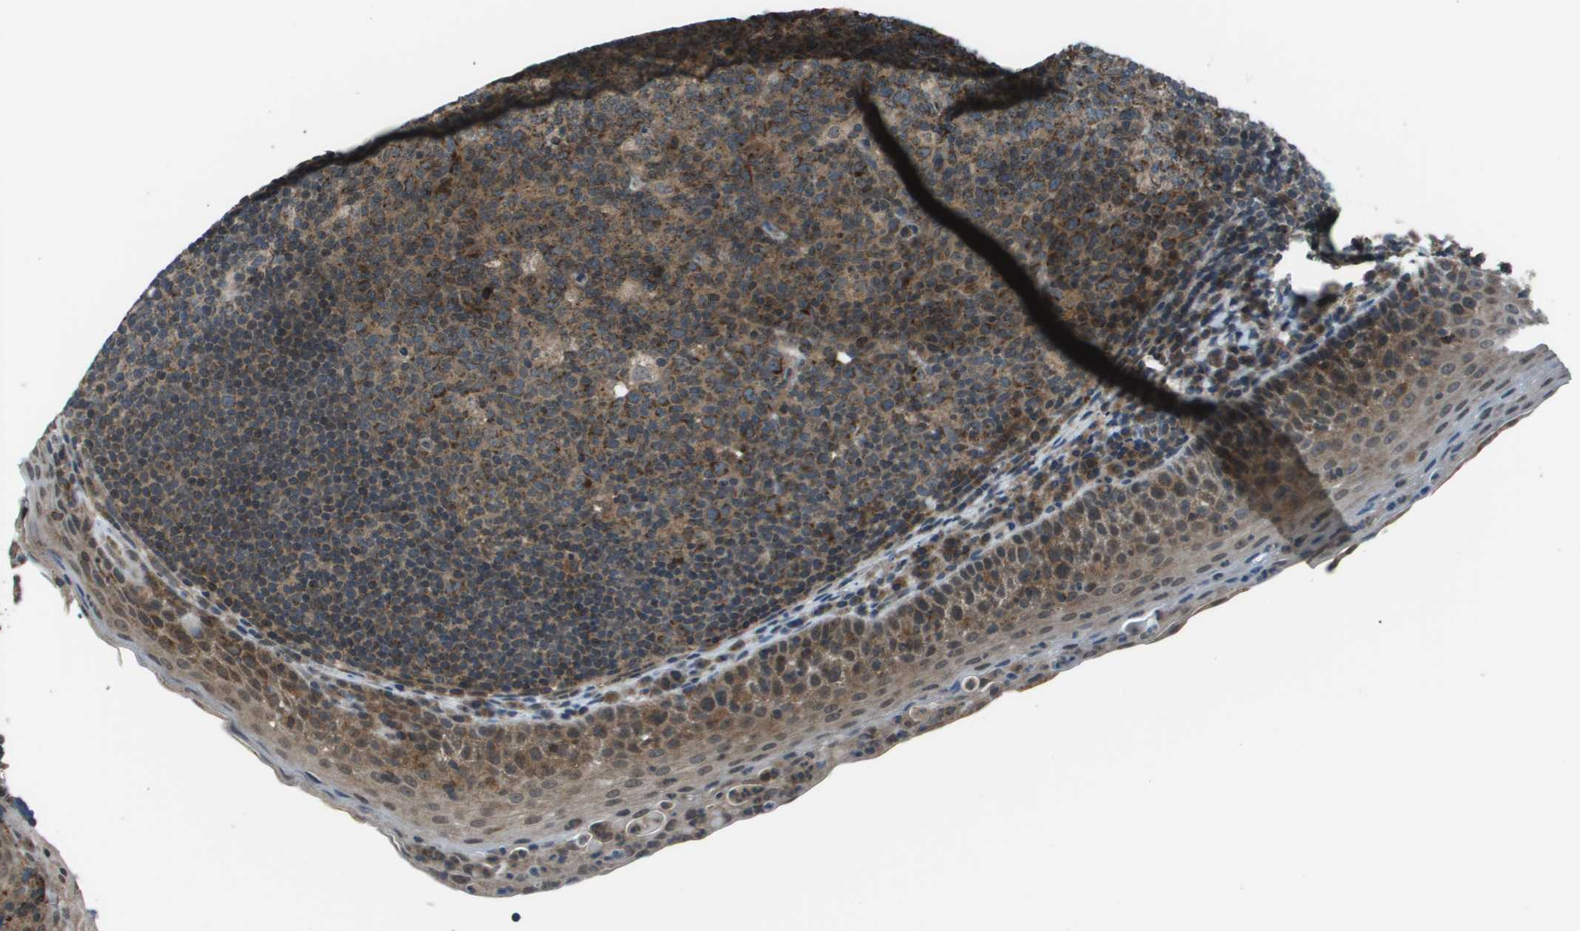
{"staining": {"intensity": "moderate", "quantity": ">75%", "location": "cytoplasmic/membranous"}, "tissue": "tonsil", "cell_type": "Germinal center cells", "image_type": "normal", "snomed": [{"axis": "morphology", "description": "Normal tissue, NOS"}, {"axis": "topography", "description": "Tonsil"}], "caption": "A high-resolution image shows immunohistochemistry staining of unremarkable tonsil, which reveals moderate cytoplasmic/membranous staining in approximately >75% of germinal center cells.", "gene": "PPFIA1", "patient": {"sex": "male", "age": 17}}